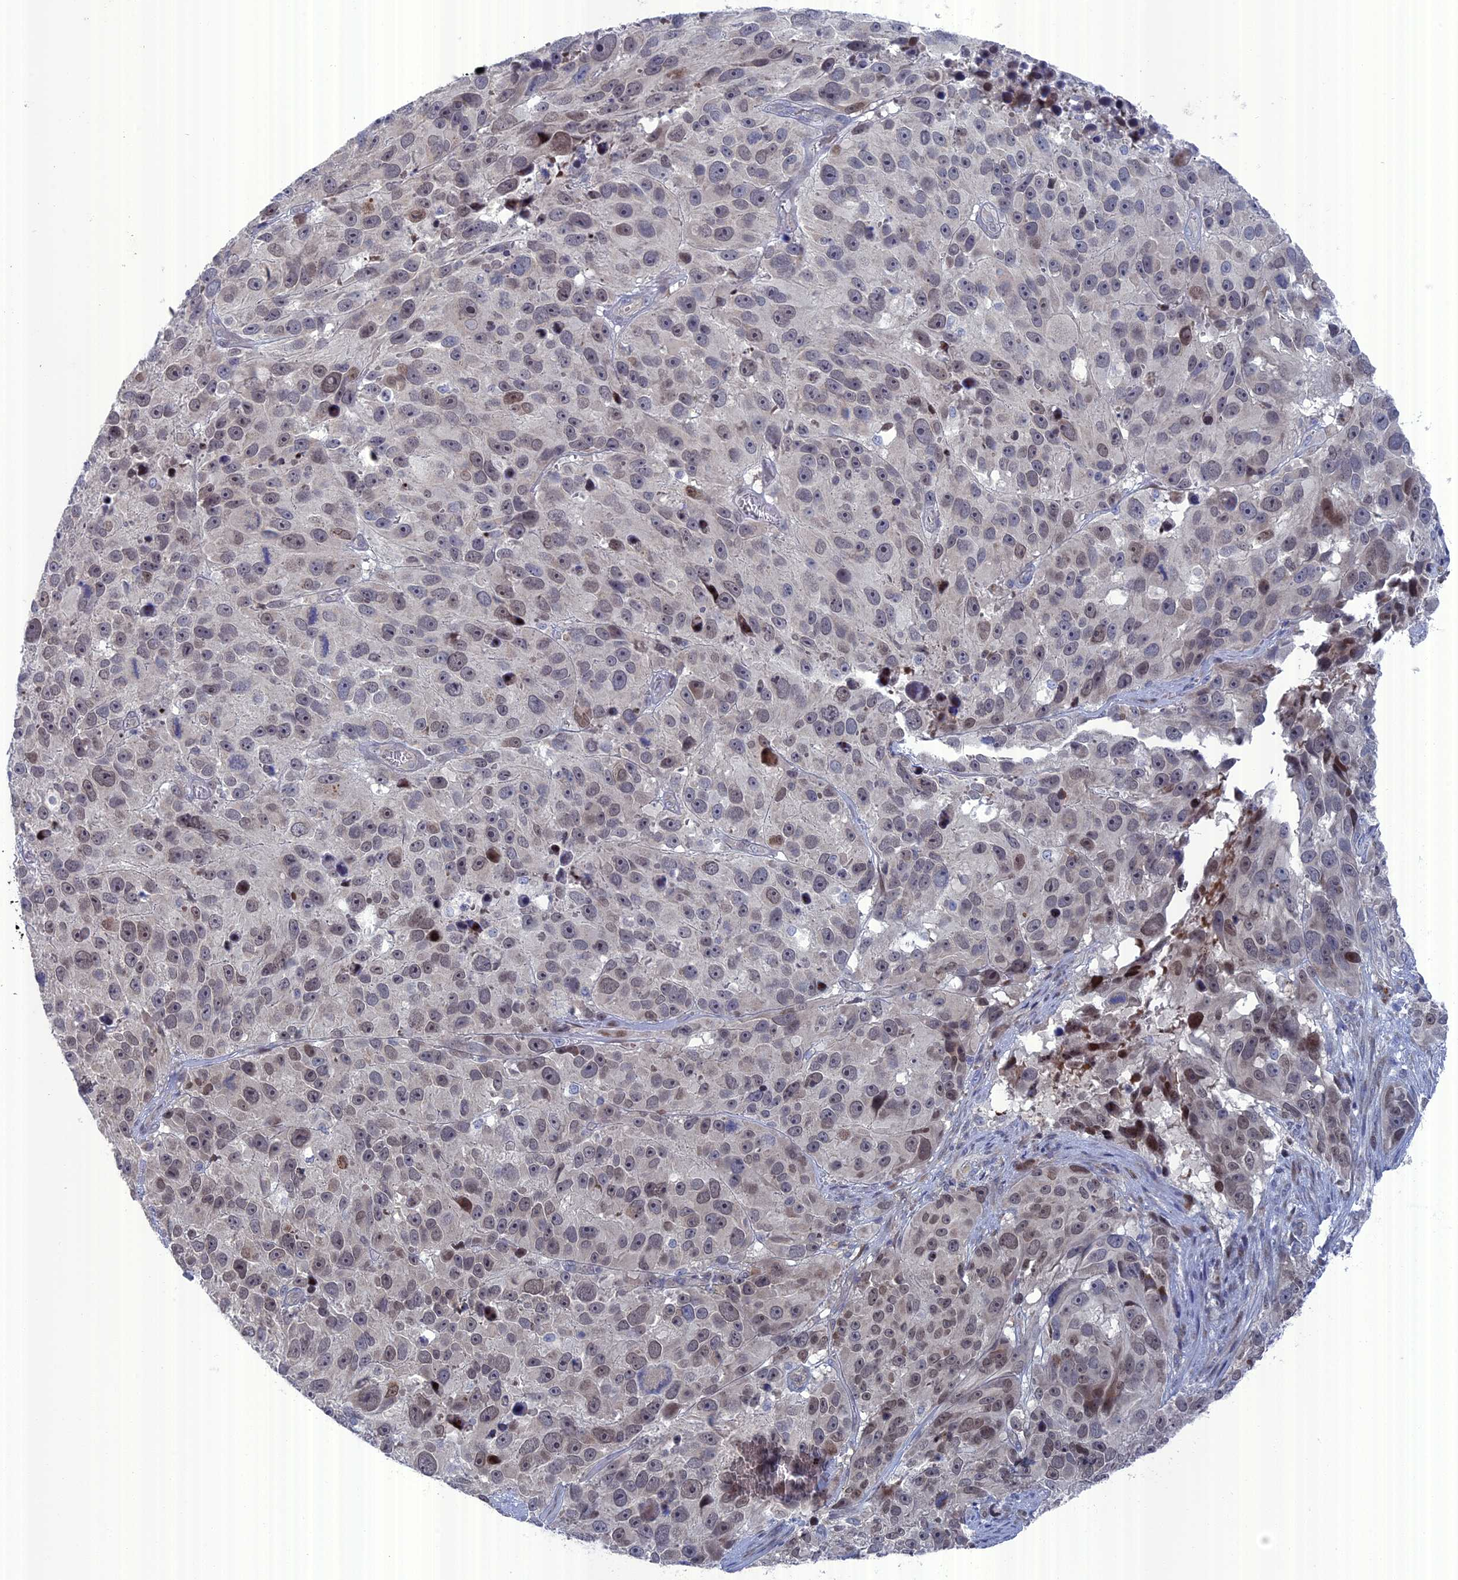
{"staining": {"intensity": "moderate", "quantity": "25%-75%", "location": "nuclear"}, "tissue": "melanoma", "cell_type": "Tumor cells", "image_type": "cancer", "snomed": [{"axis": "morphology", "description": "Malignant melanoma, NOS"}, {"axis": "topography", "description": "Skin"}], "caption": "Protein staining by immunohistochemistry shows moderate nuclear staining in about 25%-75% of tumor cells in malignant melanoma.", "gene": "TMEM161A", "patient": {"sex": "male", "age": 84}}